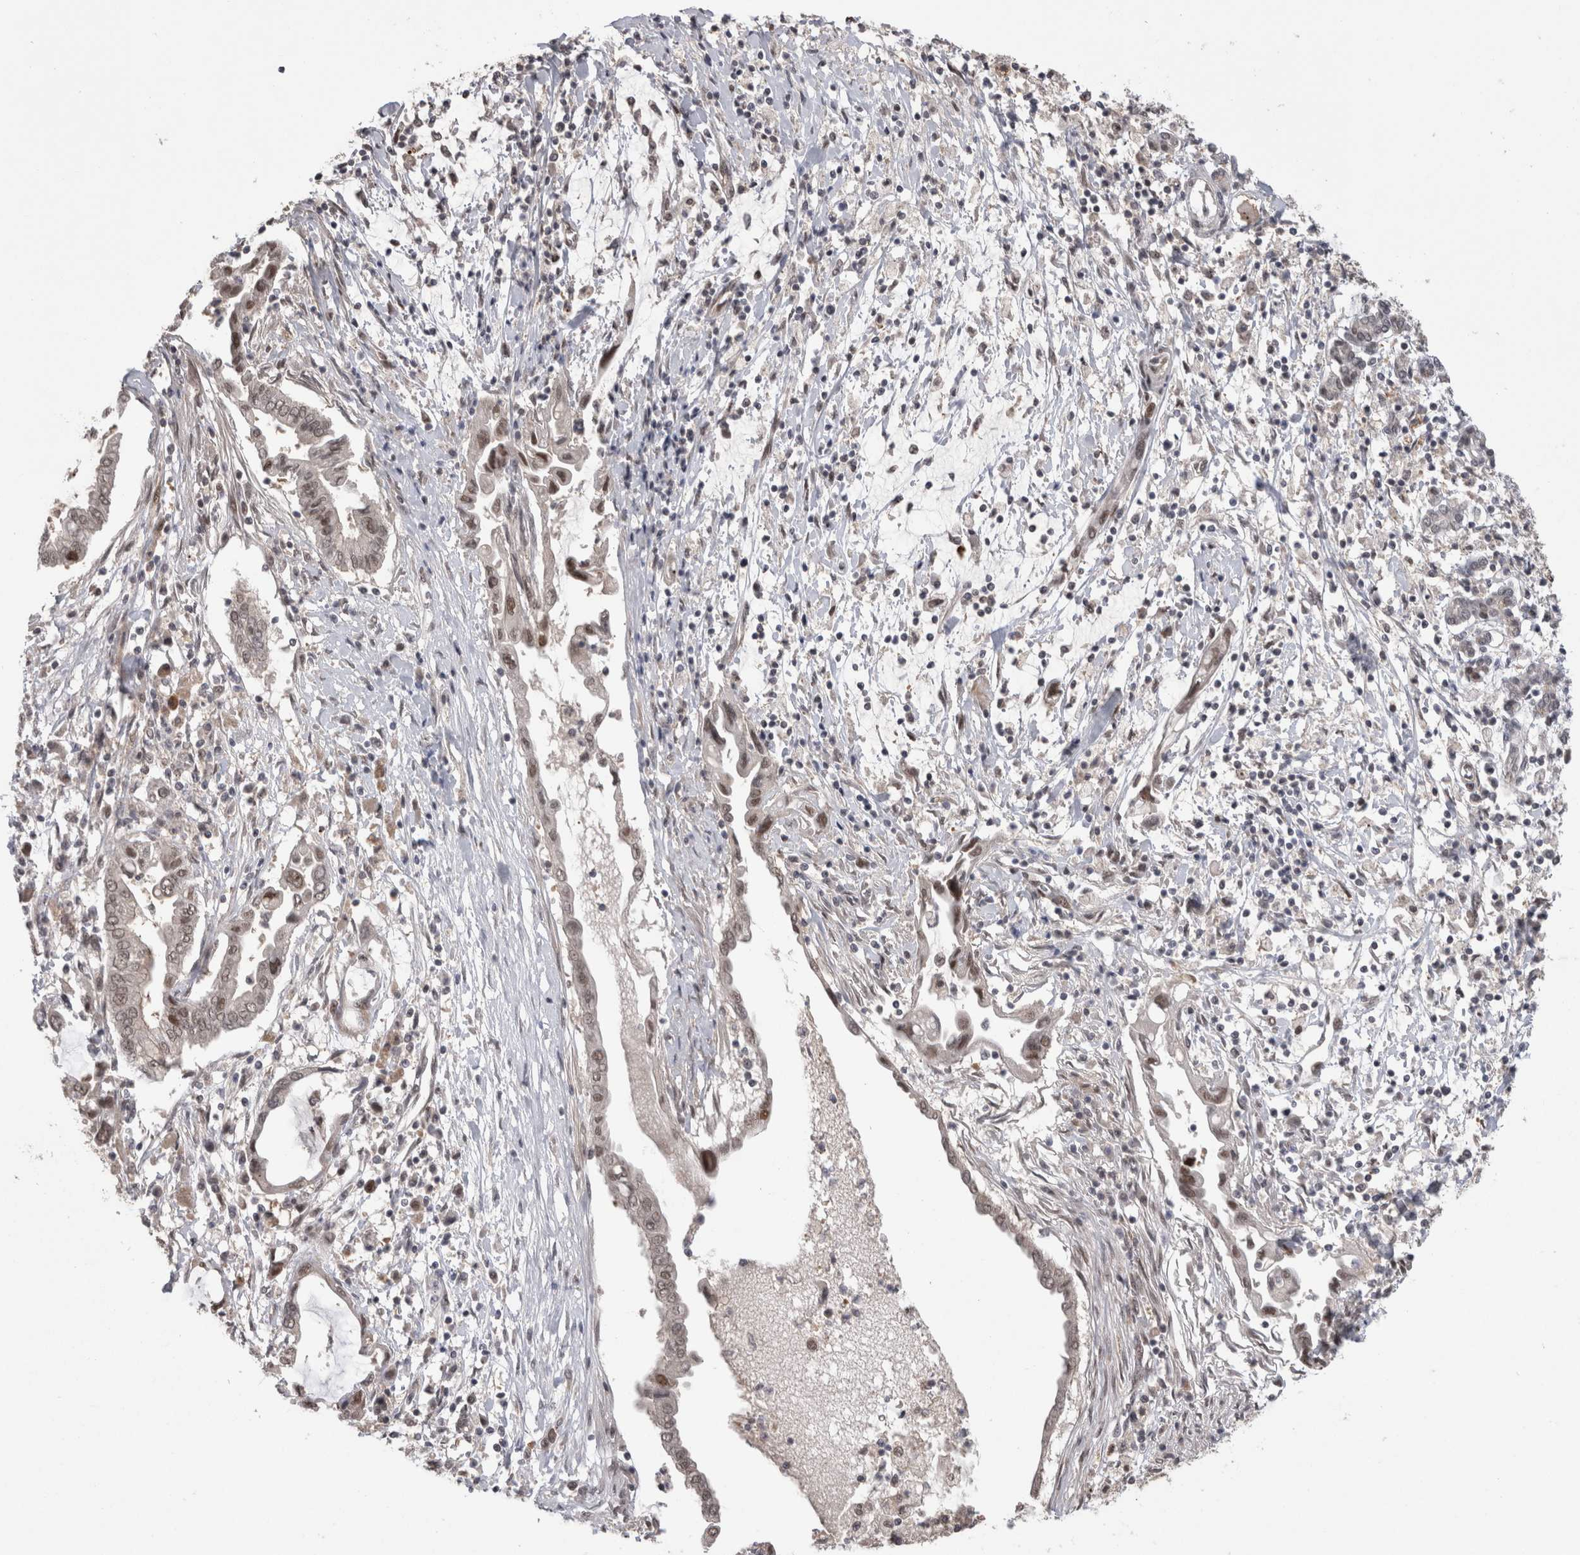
{"staining": {"intensity": "moderate", "quantity": "25%-75%", "location": "nuclear"}, "tissue": "pancreatic cancer", "cell_type": "Tumor cells", "image_type": "cancer", "snomed": [{"axis": "morphology", "description": "Adenocarcinoma, NOS"}, {"axis": "topography", "description": "Pancreas"}], "caption": "Moderate nuclear protein expression is present in approximately 25%-75% of tumor cells in pancreatic adenocarcinoma.", "gene": "MTBP", "patient": {"sex": "female", "age": 57}}